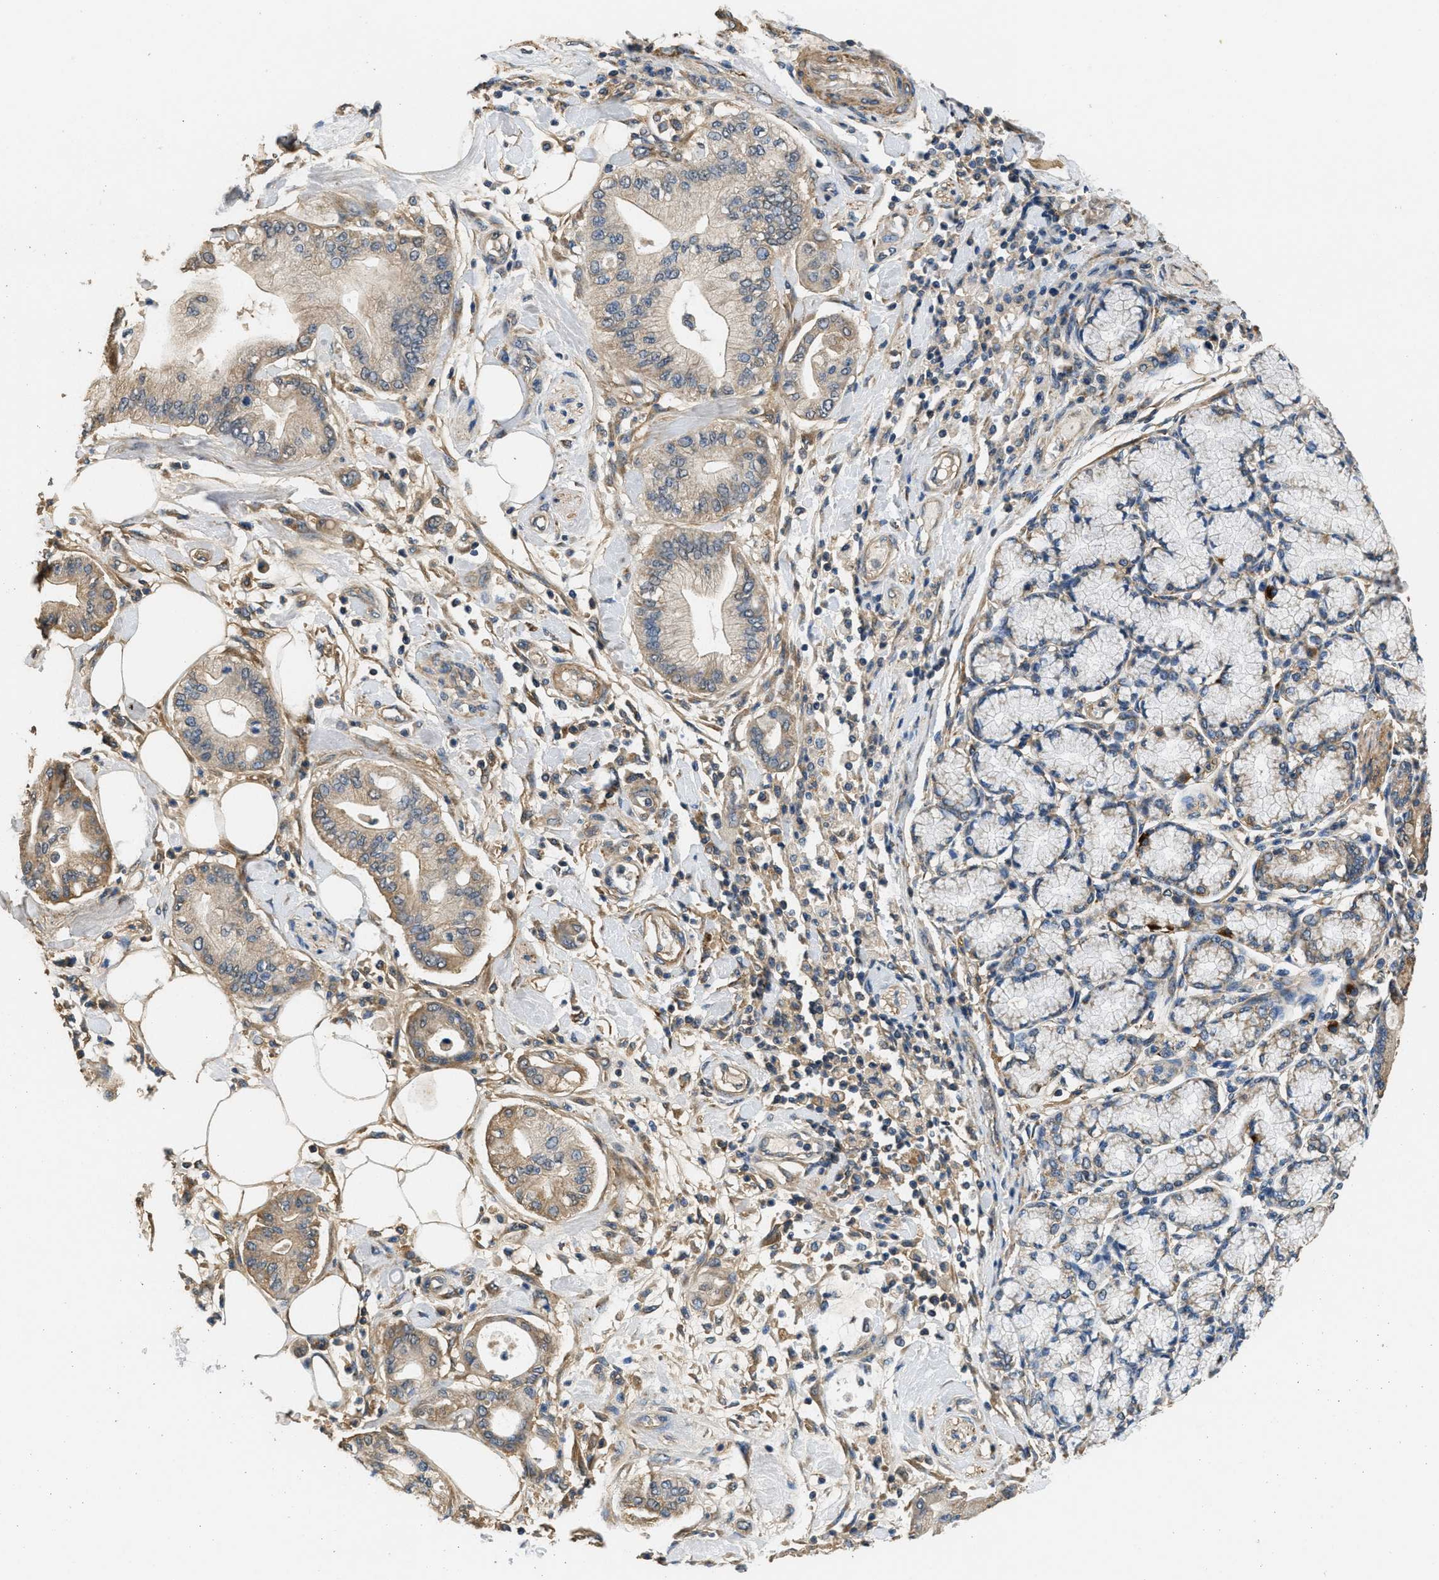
{"staining": {"intensity": "moderate", "quantity": ">75%", "location": "cytoplasmic/membranous"}, "tissue": "pancreatic cancer", "cell_type": "Tumor cells", "image_type": "cancer", "snomed": [{"axis": "morphology", "description": "Adenocarcinoma, NOS"}, {"axis": "morphology", "description": "Adenocarcinoma, metastatic, NOS"}, {"axis": "topography", "description": "Lymph node"}, {"axis": "topography", "description": "Pancreas"}, {"axis": "topography", "description": "Duodenum"}], "caption": "Immunohistochemical staining of adenocarcinoma (pancreatic) displays moderate cytoplasmic/membranous protein expression in approximately >75% of tumor cells.", "gene": "THBS2", "patient": {"sex": "female", "age": 64}}